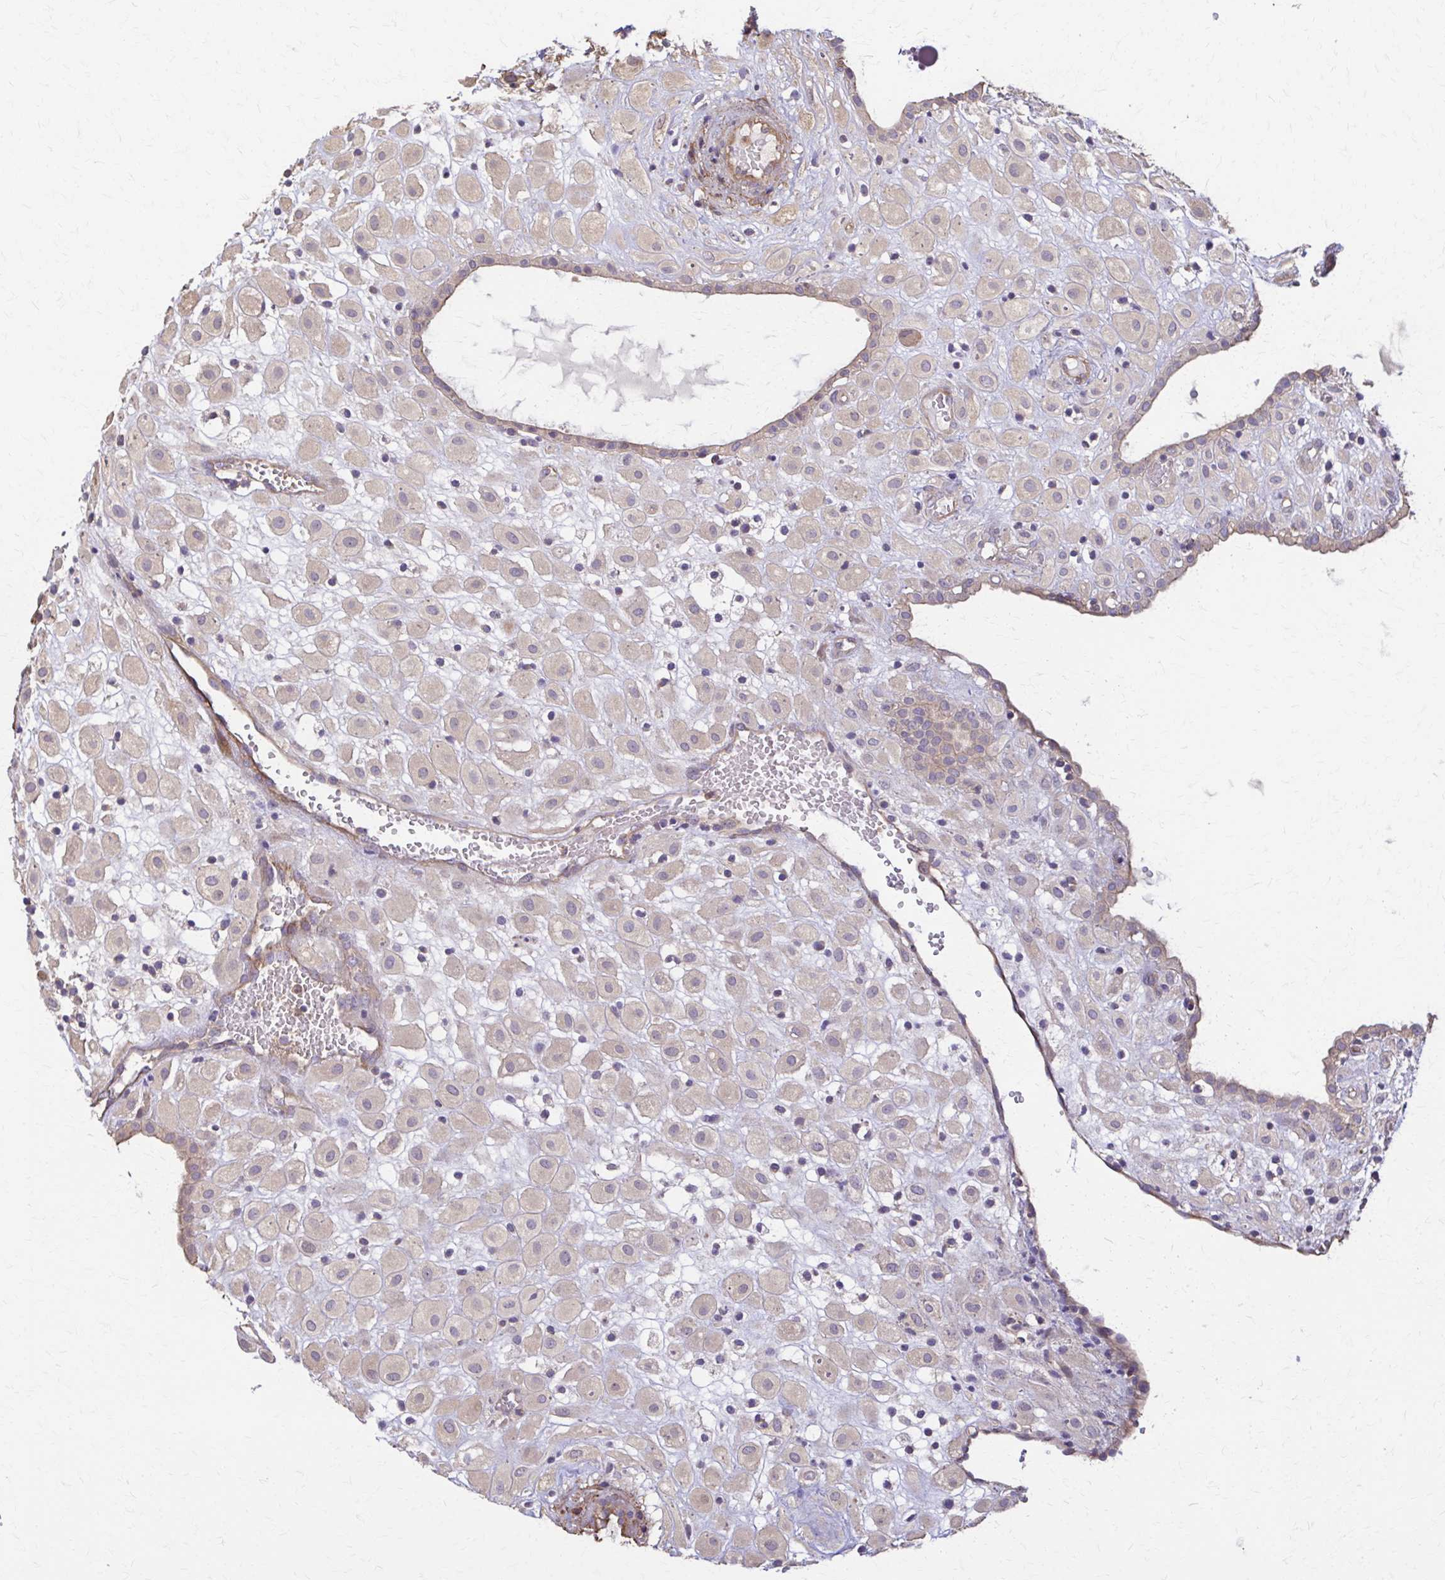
{"staining": {"intensity": "weak", "quantity": "25%-75%", "location": "cytoplasmic/membranous"}, "tissue": "placenta", "cell_type": "Decidual cells", "image_type": "normal", "snomed": [{"axis": "morphology", "description": "Normal tissue, NOS"}, {"axis": "topography", "description": "Placenta"}], "caption": "Immunohistochemistry (IHC) of unremarkable placenta reveals low levels of weak cytoplasmic/membranous expression in approximately 25%-75% of decidual cells.", "gene": "DSP", "patient": {"sex": "female", "age": 24}}